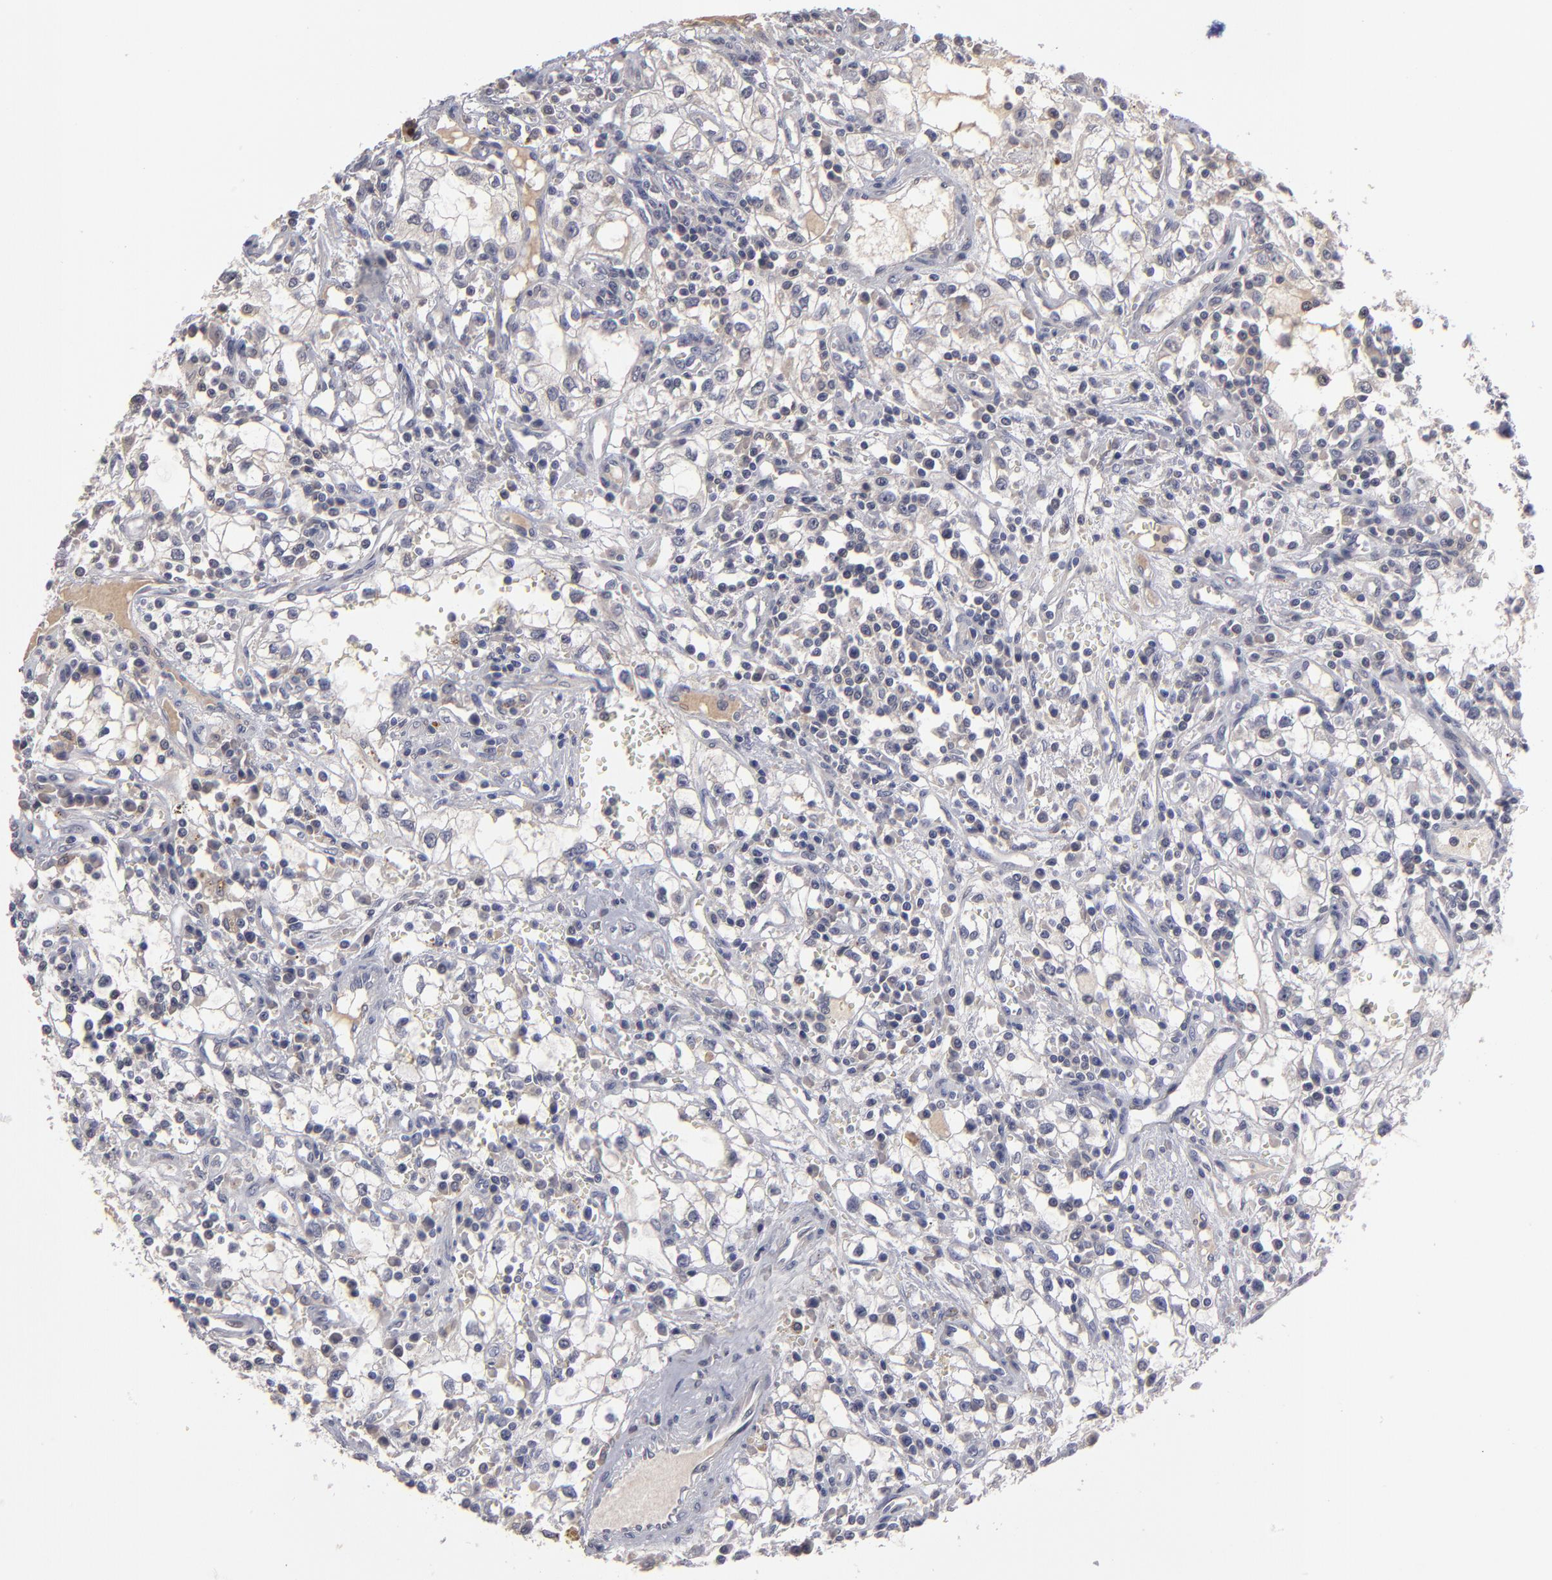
{"staining": {"intensity": "negative", "quantity": "none", "location": "none"}, "tissue": "renal cancer", "cell_type": "Tumor cells", "image_type": "cancer", "snomed": [{"axis": "morphology", "description": "Adenocarcinoma, NOS"}, {"axis": "topography", "description": "Kidney"}], "caption": "This image is of renal cancer (adenocarcinoma) stained with immunohistochemistry (IHC) to label a protein in brown with the nuclei are counter-stained blue. There is no expression in tumor cells.", "gene": "GPM6B", "patient": {"sex": "male", "age": 82}}